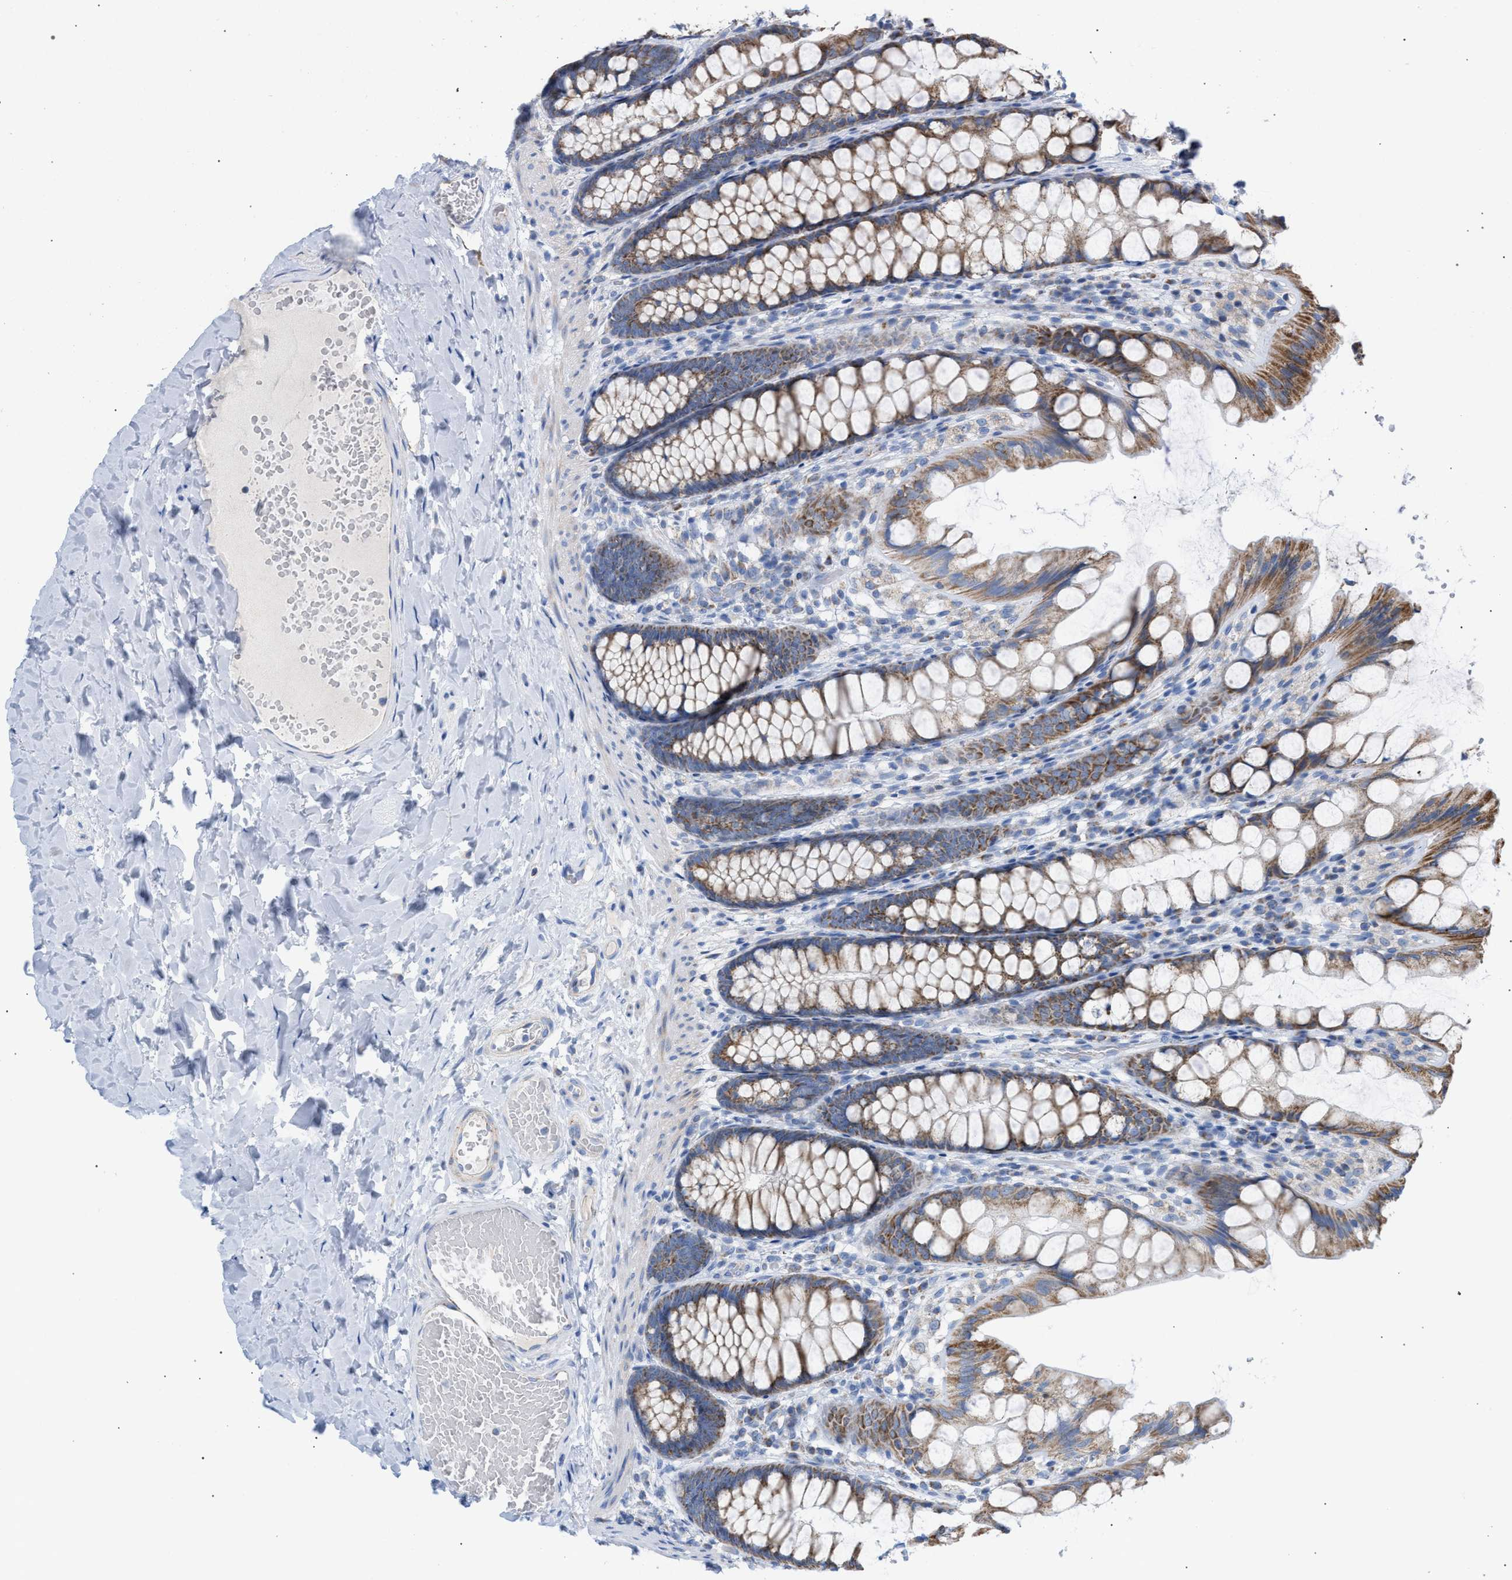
{"staining": {"intensity": "negative", "quantity": "none", "location": "none"}, "tissue": "colon", "cell_type": "Endothelial cells", "image_type": "normal", "snomed": [{"axis": "morphology", "description": "Normal tissue, NOS"}, {"axis": "topography", "description": "Colon"}], "caption": "DAB (3,3'-diaminobenzidine) immunohistochemical staining of normal colon displays no significant expression in endothelial cells. (Stains: DAB (3,3'-diaminobenzidine) immunohistochemistry (IHC) with hematoxylin counter stain, Microscopy: brightfield microscopy at high magnification).", "gene": "ECI2", "patient": {"sex": "male", "age": 47}}